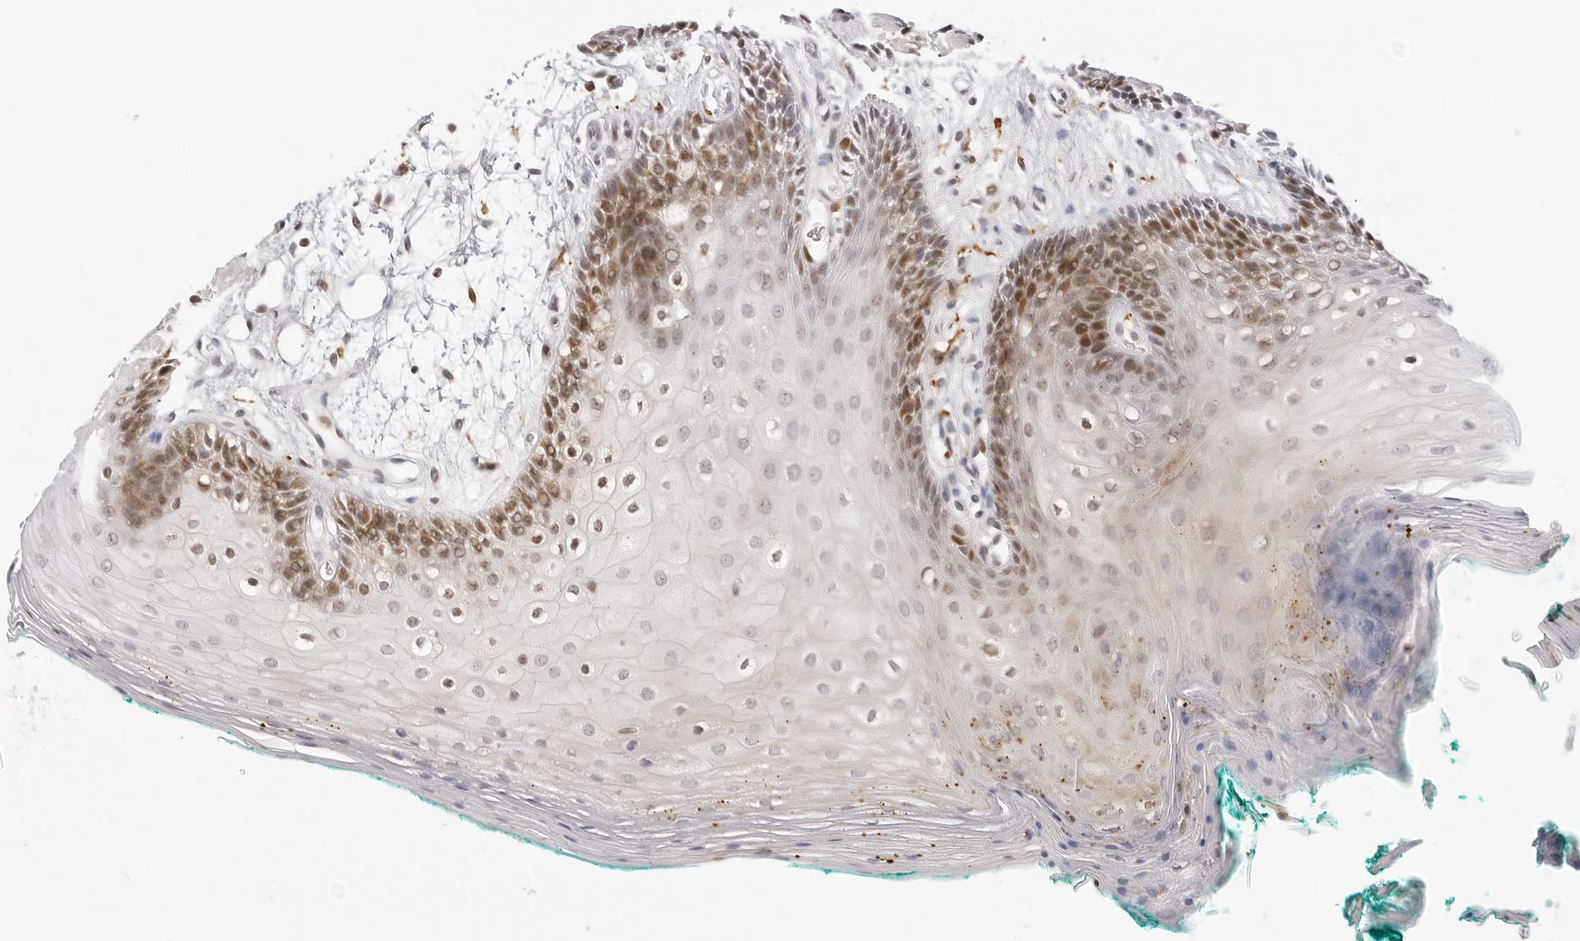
{"staining": {"intensity": "moderate", "quantity": "25%-75%", "location": "nuclear"}, "tissue": "oral mucosa", "cell_type": "Squamous epithelial cells", "image_type": "normal", "snomed": [{"axis": "morphology", "description": "Normal tissue, NOS"}, {"axis": "topography", "description": "Skeletal muscle"}, {"axis": "topography", "description": "Oral tissue"}, {"axis": "topography", "description": "Peripheral nerve tissue"}], "caption": "IHC (DAB (3,3'-diaminobenzidine)) staining of benign oral mucosa displays moderate nuclear protein positivity in approximately 25%-75% of squamous epithelial cells.", "gene": "MSH6", "patient": {"sex": "female", "age": 84}}